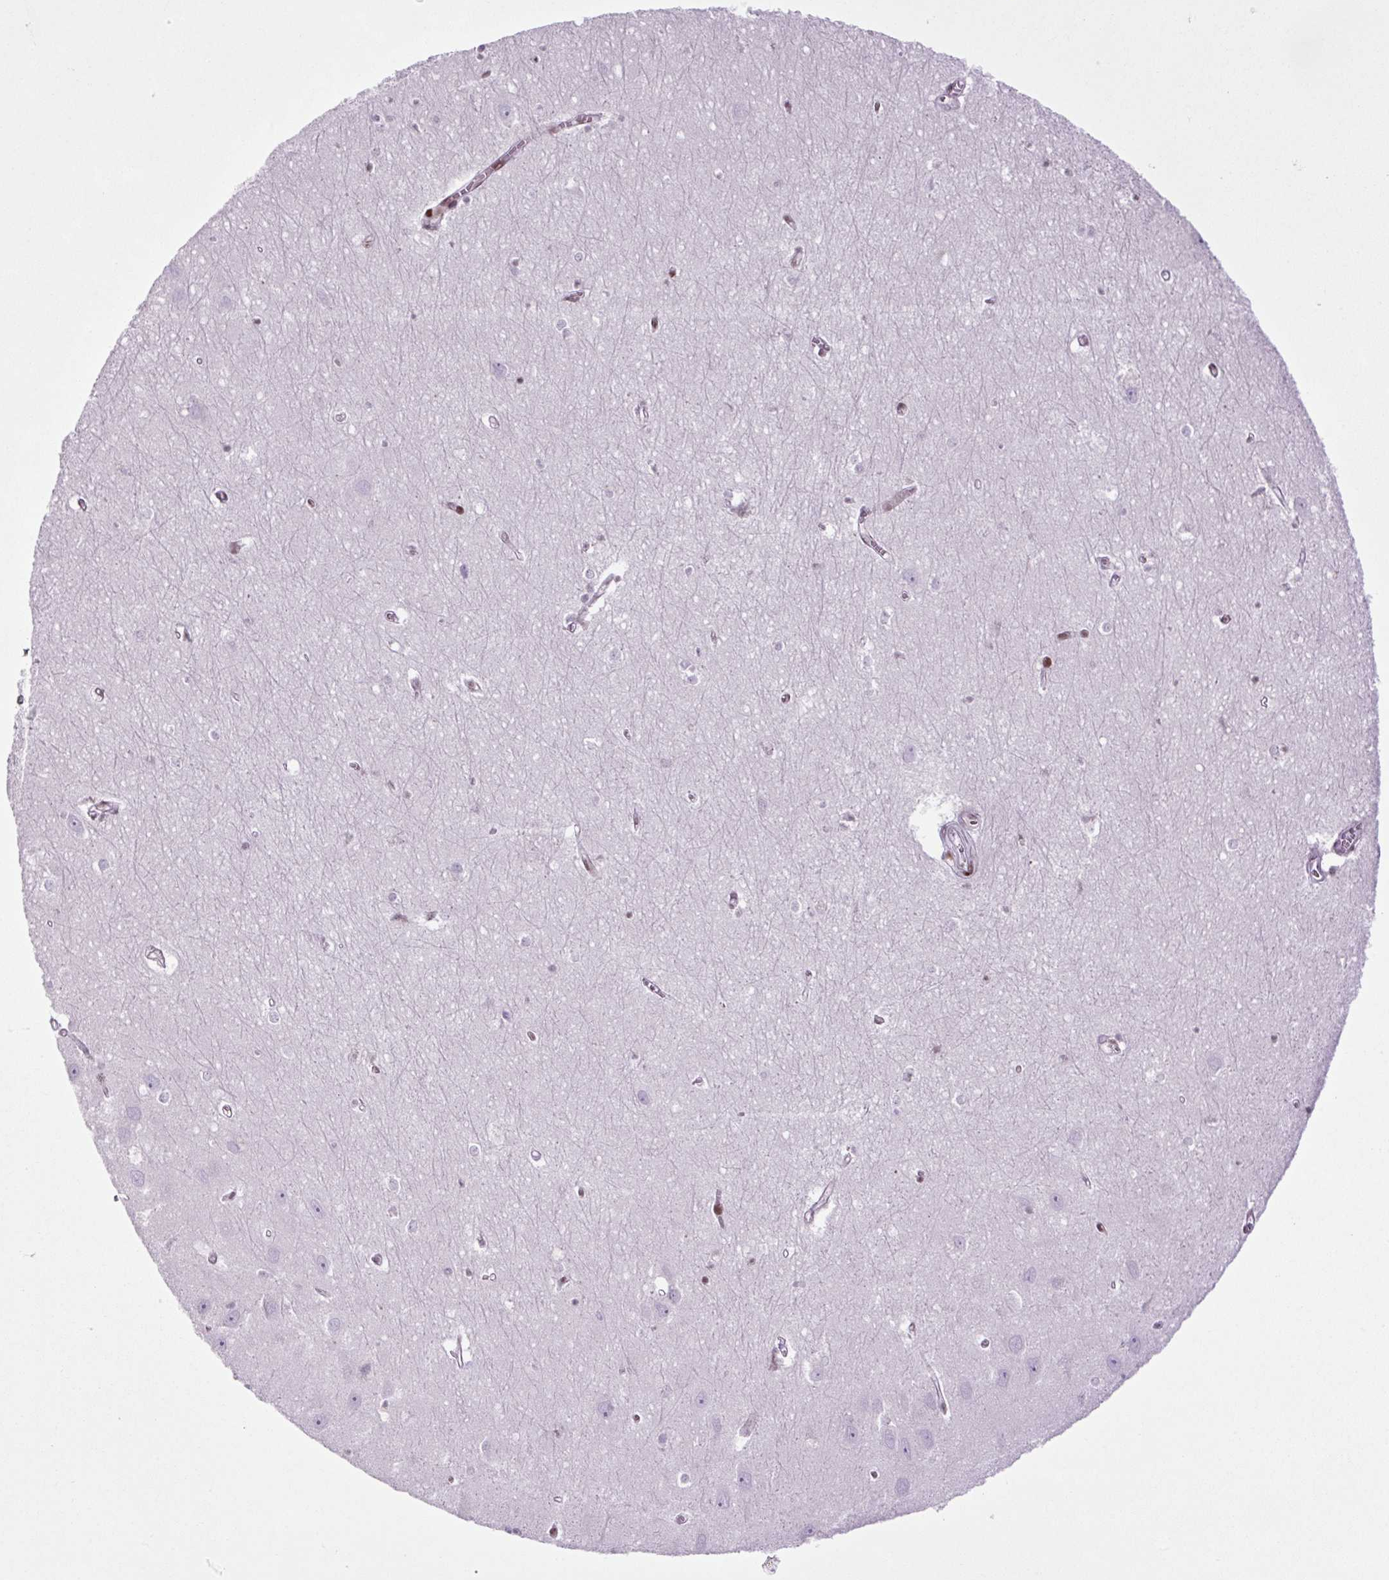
{"staining": {"intensity": "strong", "quantity": "<25%", "location": "nuclear"}, "tissue": "hippocampus", "cell_type": "Glial cells", "image_type": "normal", "snomed": [{"axis": "morphology", "description": "Normal tissue, NOS"}, {"axis": "topography", "description": "Hippocampus"}], "caption": "Immunohistochemical staining of benign hippocampus reveals medium levels of strong nuclear expression in approximately <25% of glial cells.", "gene": "H1", "patient": {"sex": "female", "age": 64}}